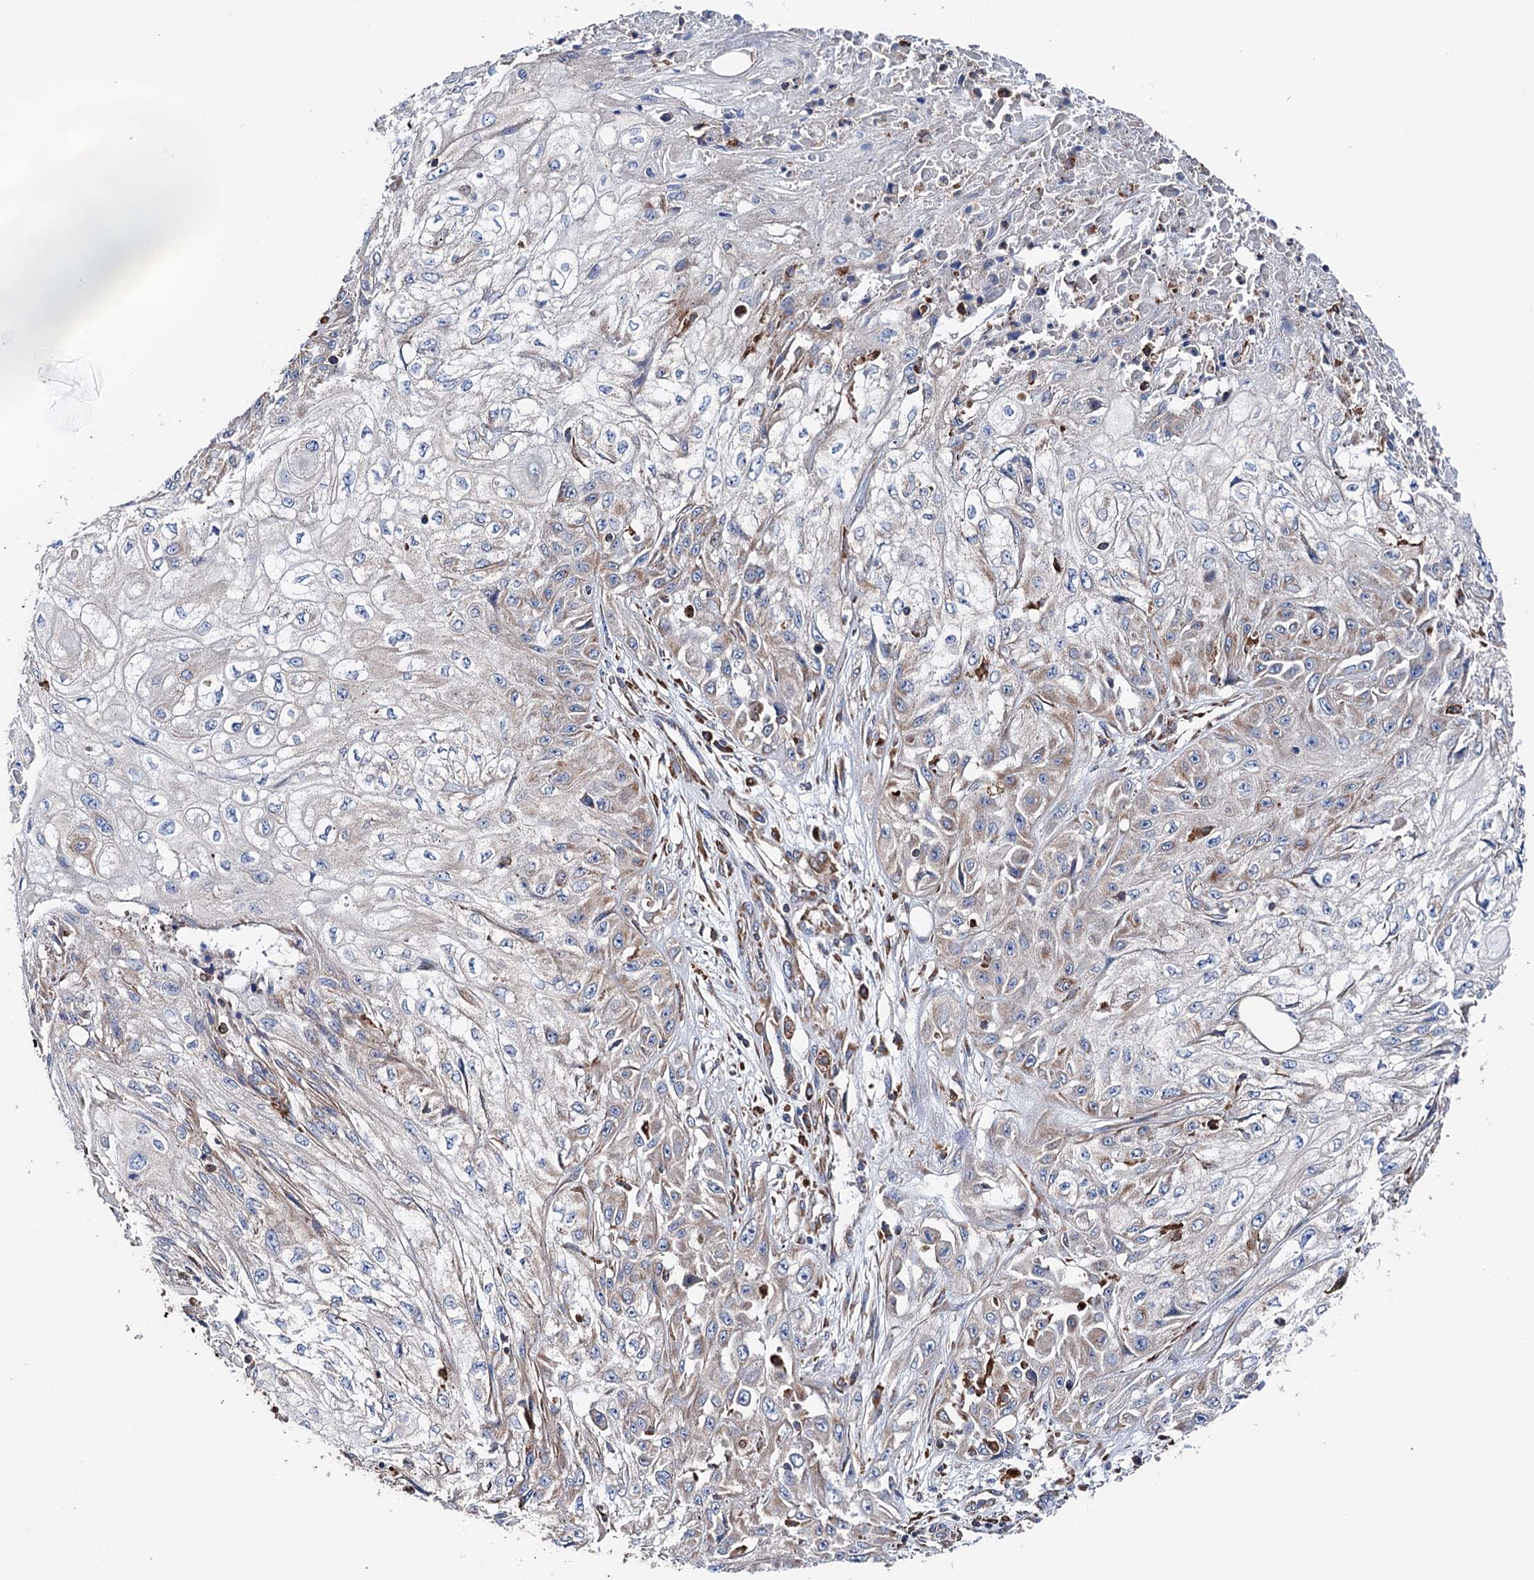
{"staining": {"intensity": "weak", "quantity": "<25%", "location": "cytoplasmic/membranous"}, "tissue": "skin cancer", "cell_type": "Tumor cells", "image_type": "cancer", "snomed": [{"axis": "morphology", "description": "Squamous cell carcinoma, NOS"}, {"axis": "morphology", "description": "Squamous cell carcinoma, metastatic, NOS"}, {"axis": "topography", "description": "Skin"}, {"axis": "topography", "description": "Lymph node"}], "caption": "There is no significant expression in tumor cells of skin cancer (metastatic squamous cell carcinoma).", "gene": "ERP29", "patient": {"sex": "male", "age": 75}}